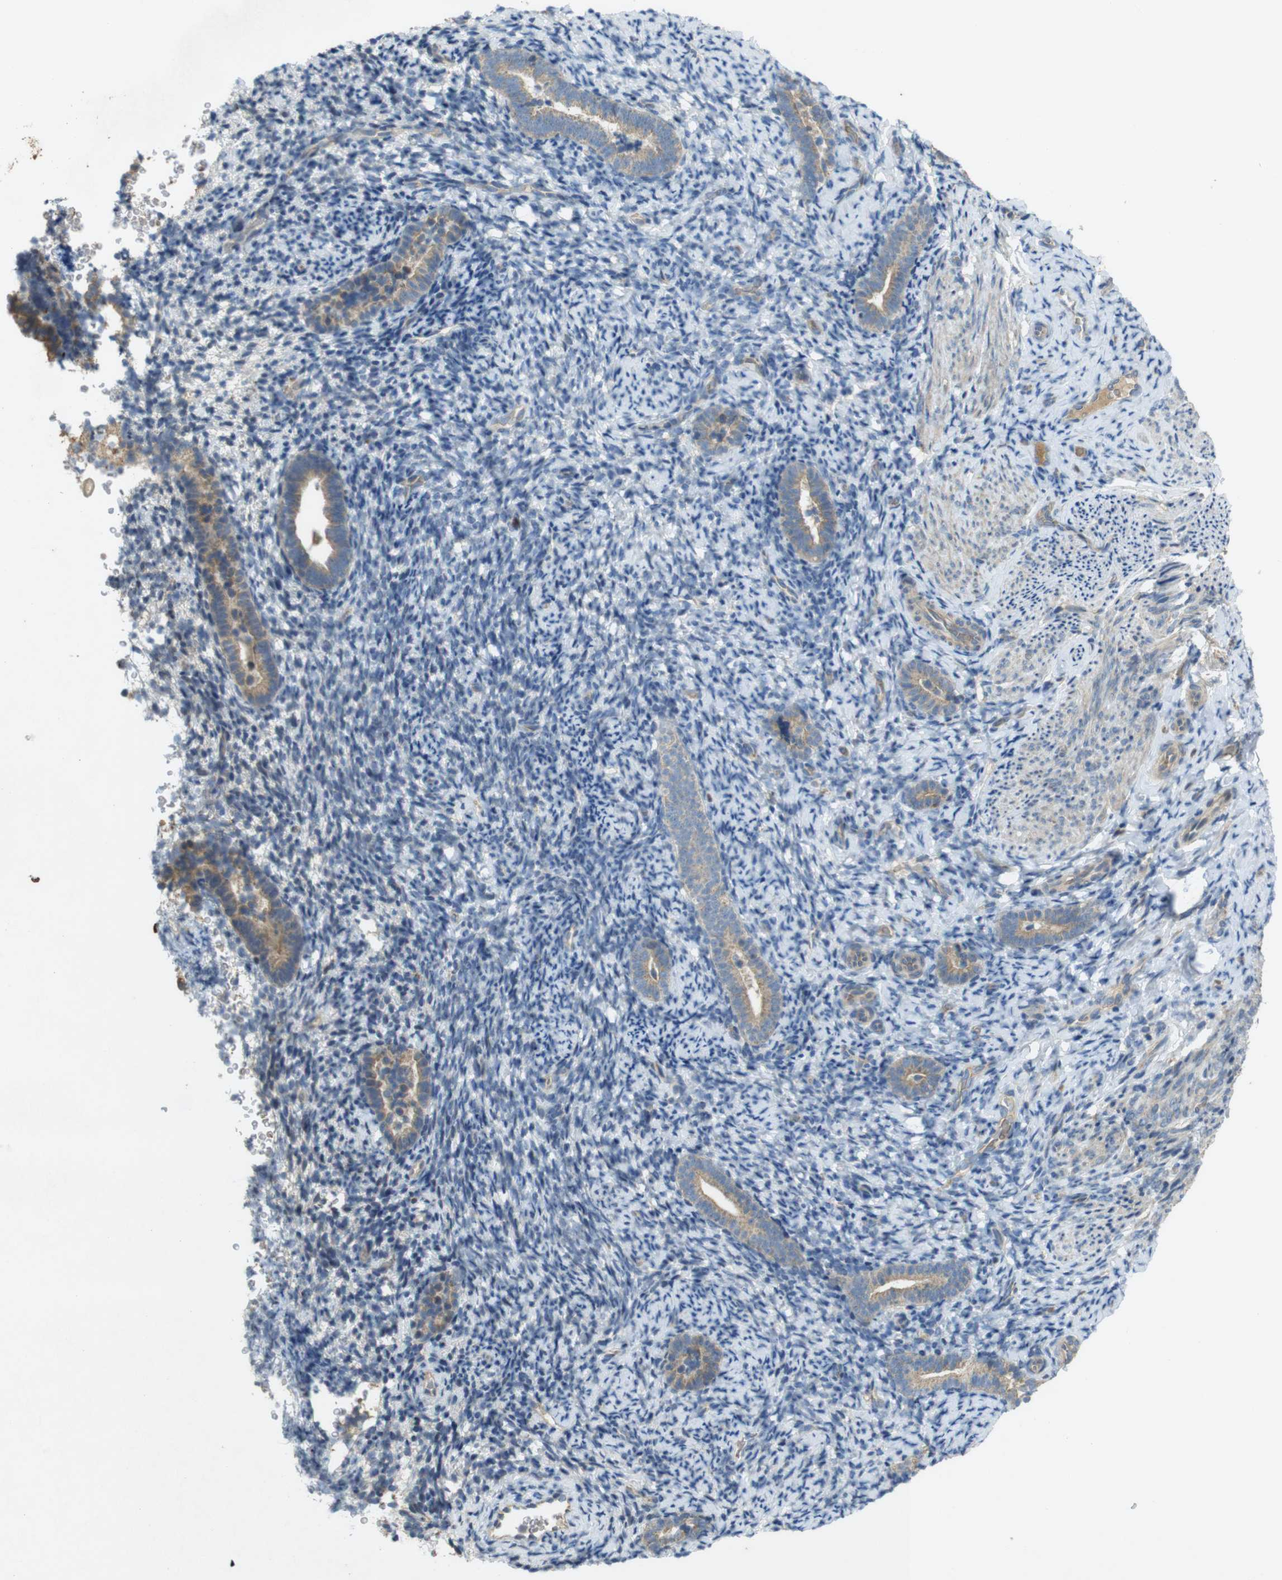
{"staining": {"intensity": "negative", "quantity": "none", "location": "none"}, "tissue": "endometrium", "cell_type": "Cells in endometrial stroma", "image_type": "normal", "snomed": [{"axis": "morphology", "description": "Normal tissue, NOS"}, {"axis": "topography", "description": "Endometrium"}], "caption": "Micrograph shows no protein expression in cells in endometrial stroma of normal endometrium.", "gene": "CLTC", "patient": {"sex": "female", "age": 51}}